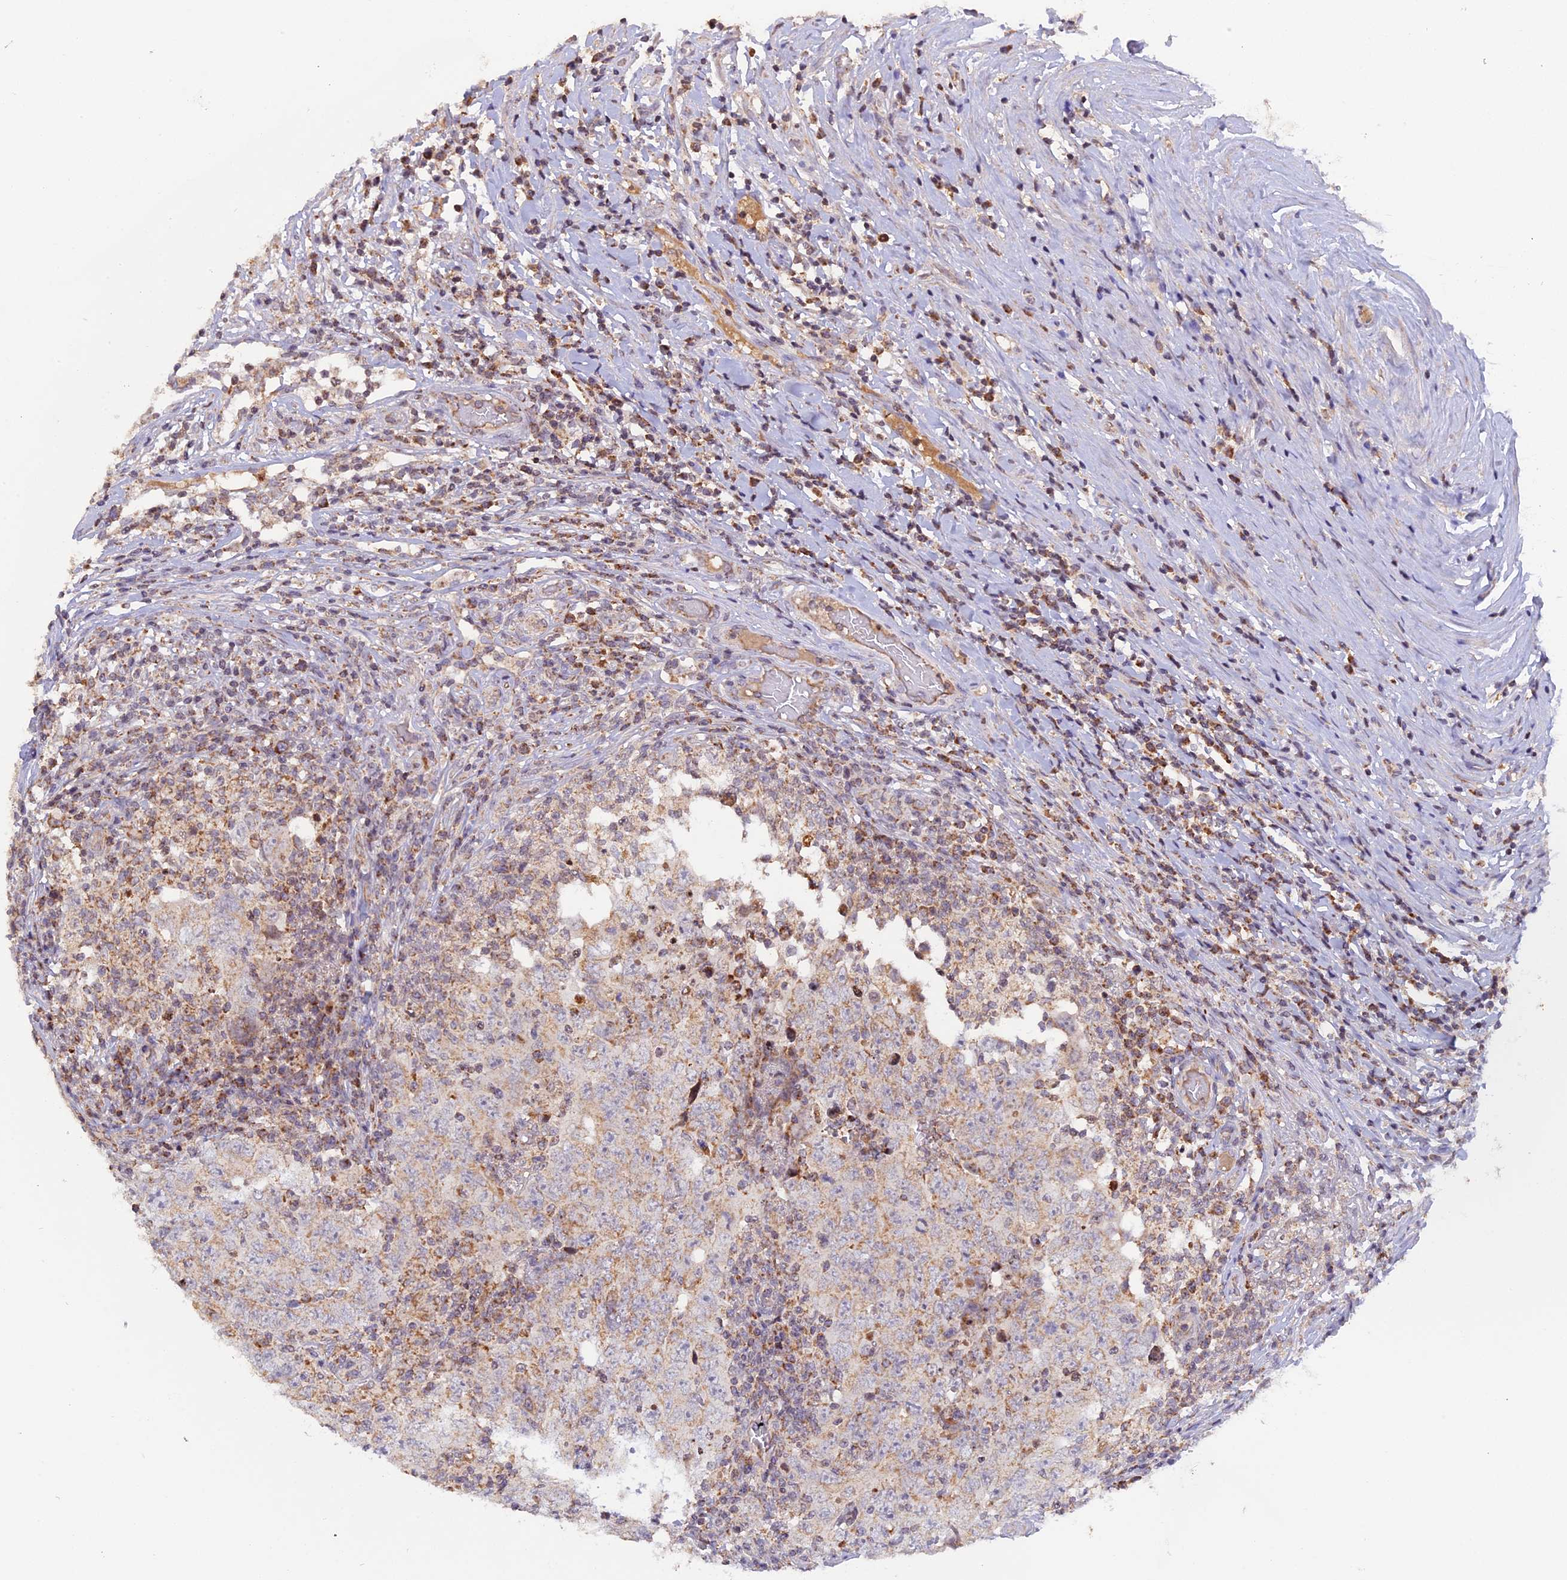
{"staining": {"intensity": "weak", "quantity": "<25%", "location": "cytoplasmic/membranous"}, "tissue": "testis cancer", "cell_type": "Tumor cells", "image_type": "cancer", "snomed": [{"axis": "morphology", "description": "Carcinoma, Embryonal, NOS"}, {"axis": "topography", "description": "Testis"}], "caption": "Tumor cells show no significant protein positivity in embryonal carcinoma (testis).", "gene": "MPV17L", "patient": {"sex": "male", "age": 26}}